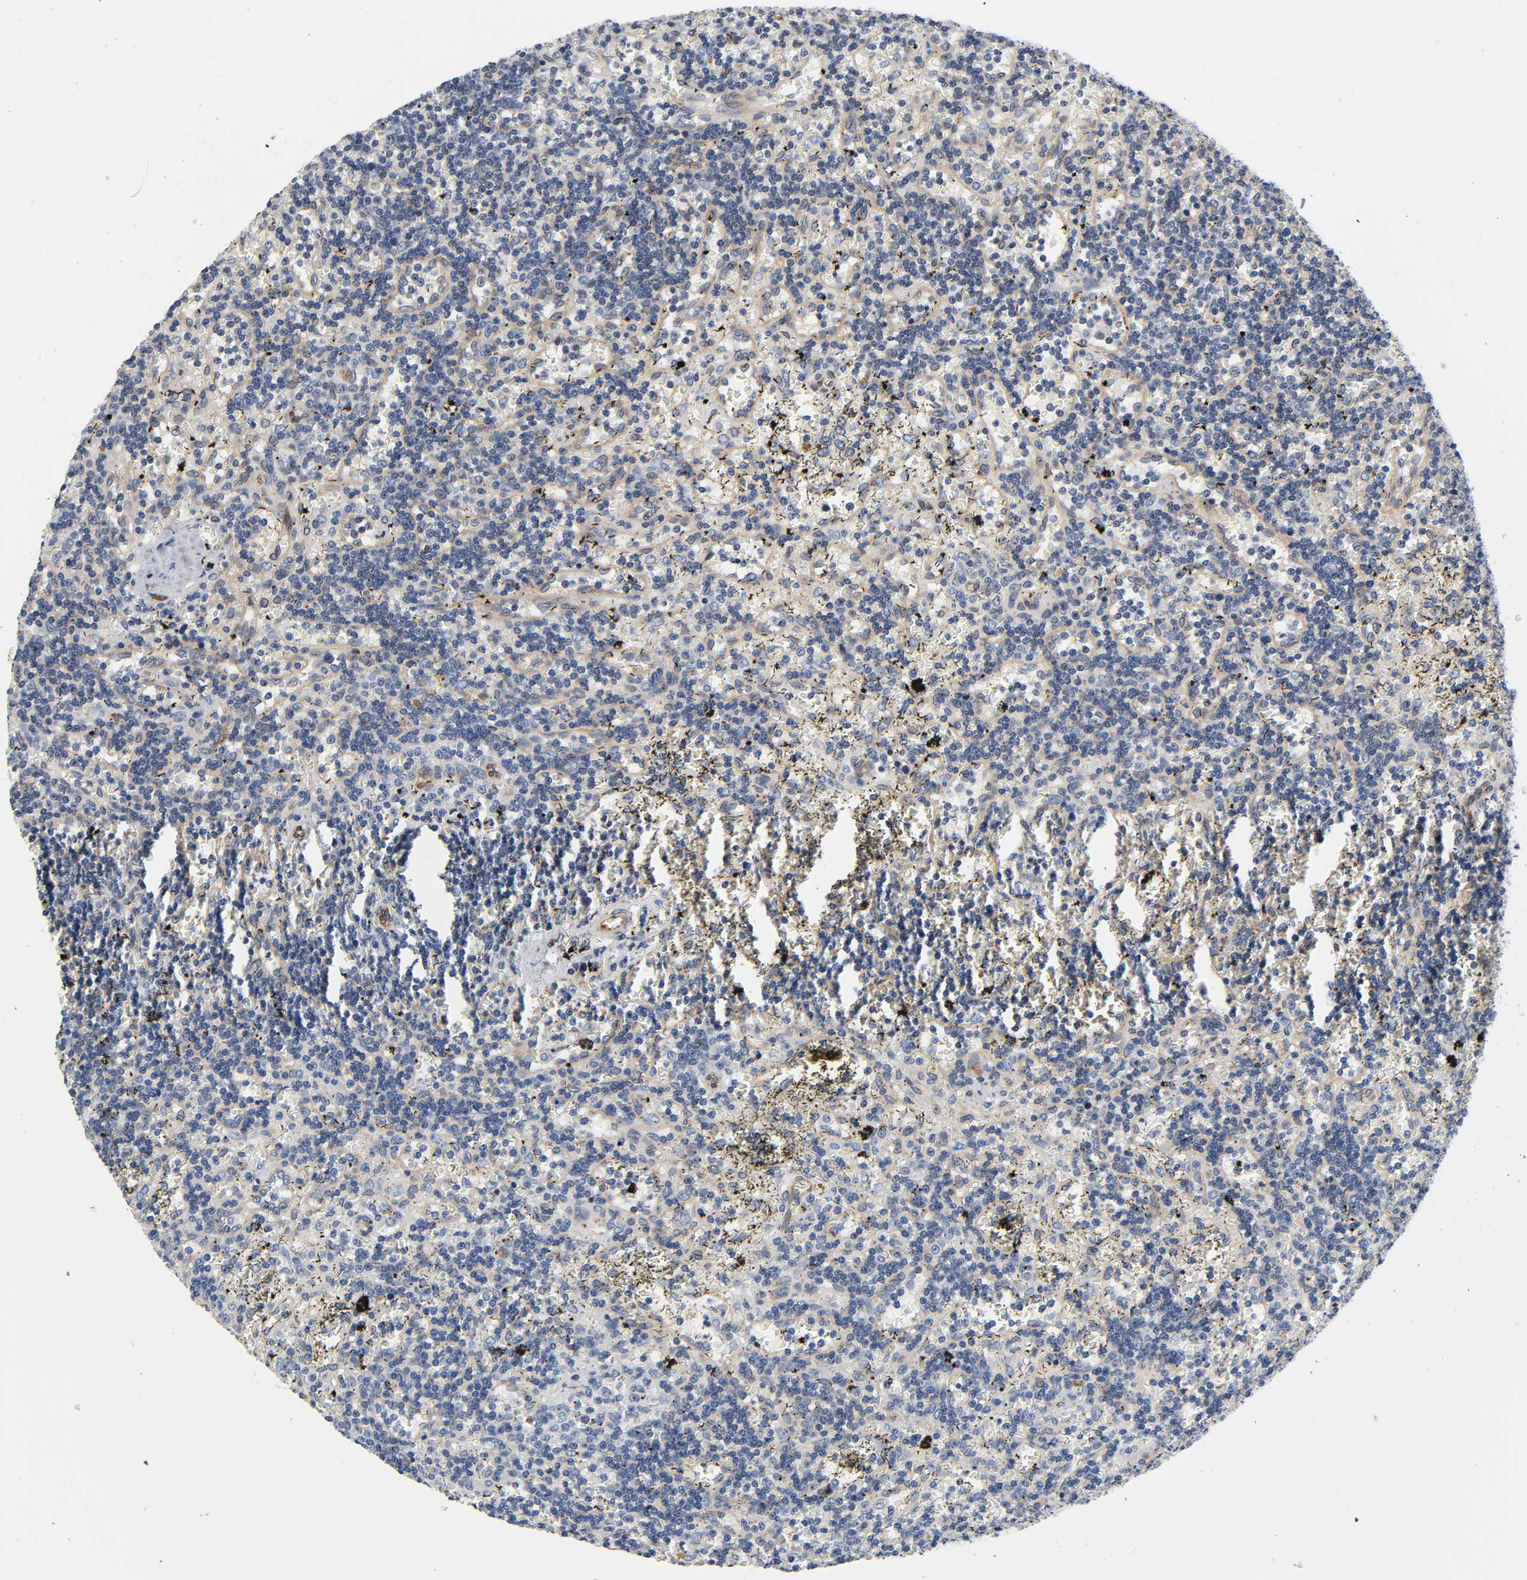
{"staining": {"intensity": "negative", "quantity": "none", "location": "none"}, "tissue": "lymphoma", "cell_type": "Tumor cells", "image_type": "cancer", "snomed": [{"axis": "morphology", "description": "Malignant lymphoma, non-Hodgkin's type, Low grade"}, {"axis": "topography", "description": "Spleen"}], "caption": "Immunohistochemistry (IHC) of human lymphoma reveals no positivity in tumor cells.", "gene": "ASB6", "patient": {"sex": "male", "age": 60}}